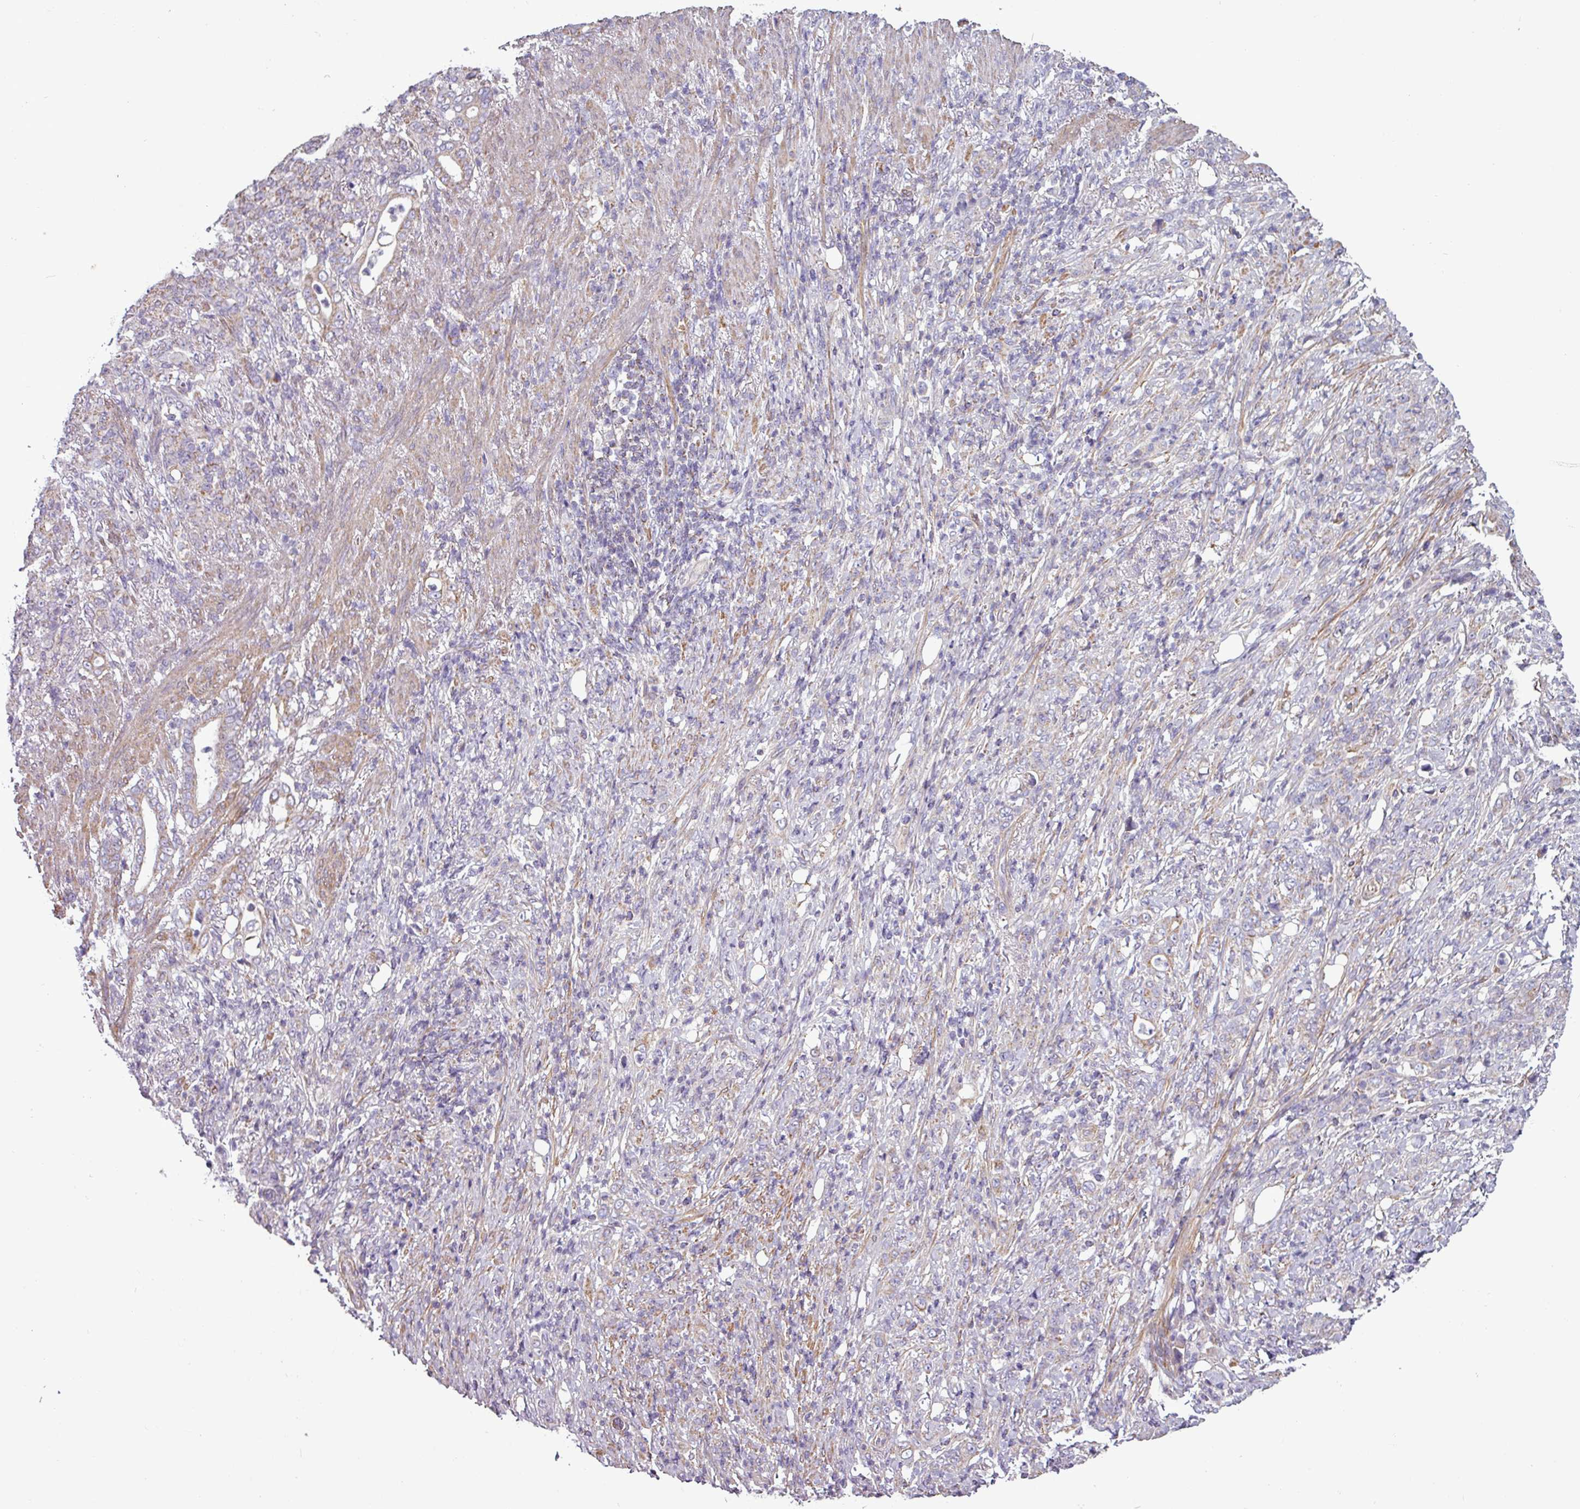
{"staining": {"intensity": "negative", "quantity": "none", "location": "none"}, "tissue": "stomach cancer", "cell_type": "Tumor cells", "image_type": "cancer", "snomed": [{"axis": "morphology", "description": "Normal tissue, NOS"}, {"axis": "morphology", "description": "Adenocarcinoma, NOS"}, {"axis": "topography", "description": "Stomach"}], "caption": "Protein analysis of stomach cancer reveals no significant expression in tumor cells.", "gene": "BTN2A2", "patient": {"sex": "female", "age": 79}}